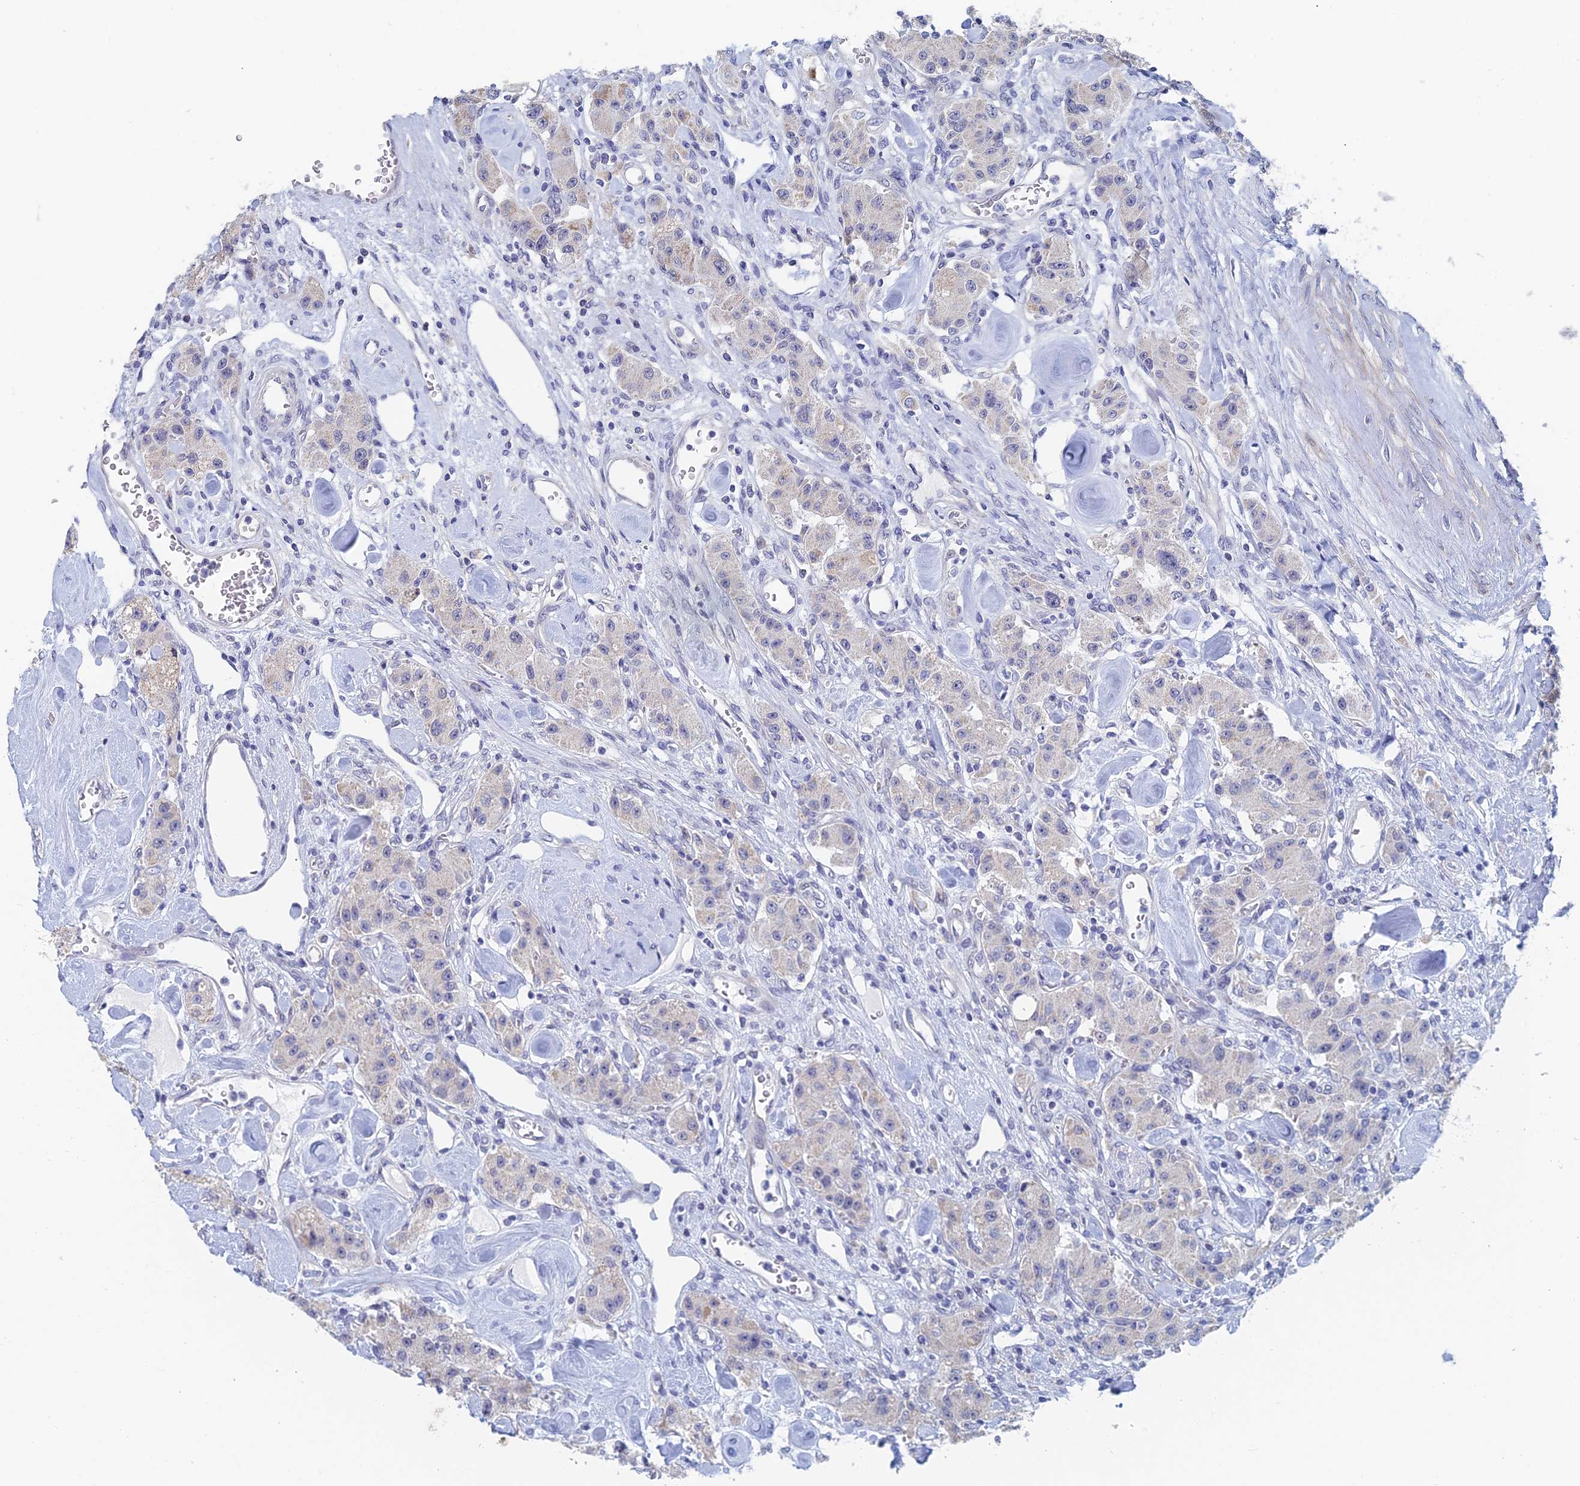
{"staining": {"intensity": "negative", "quantity": "none", "location": "none"}, "tissue": "carcinoid", "cell_type": "Tumor cells", "image_type": "cancer", "snomed": [{"axis": "morphology", "description": "Carcinoid, malignant, NOS"}, {"axis": "topography", "description": "Pancreas"}], "caption": "There is no significant staining in tumor cells of malignant carcinoid.", "gene": "GMNC", "patient": {"sex": "male", "age": 41}}